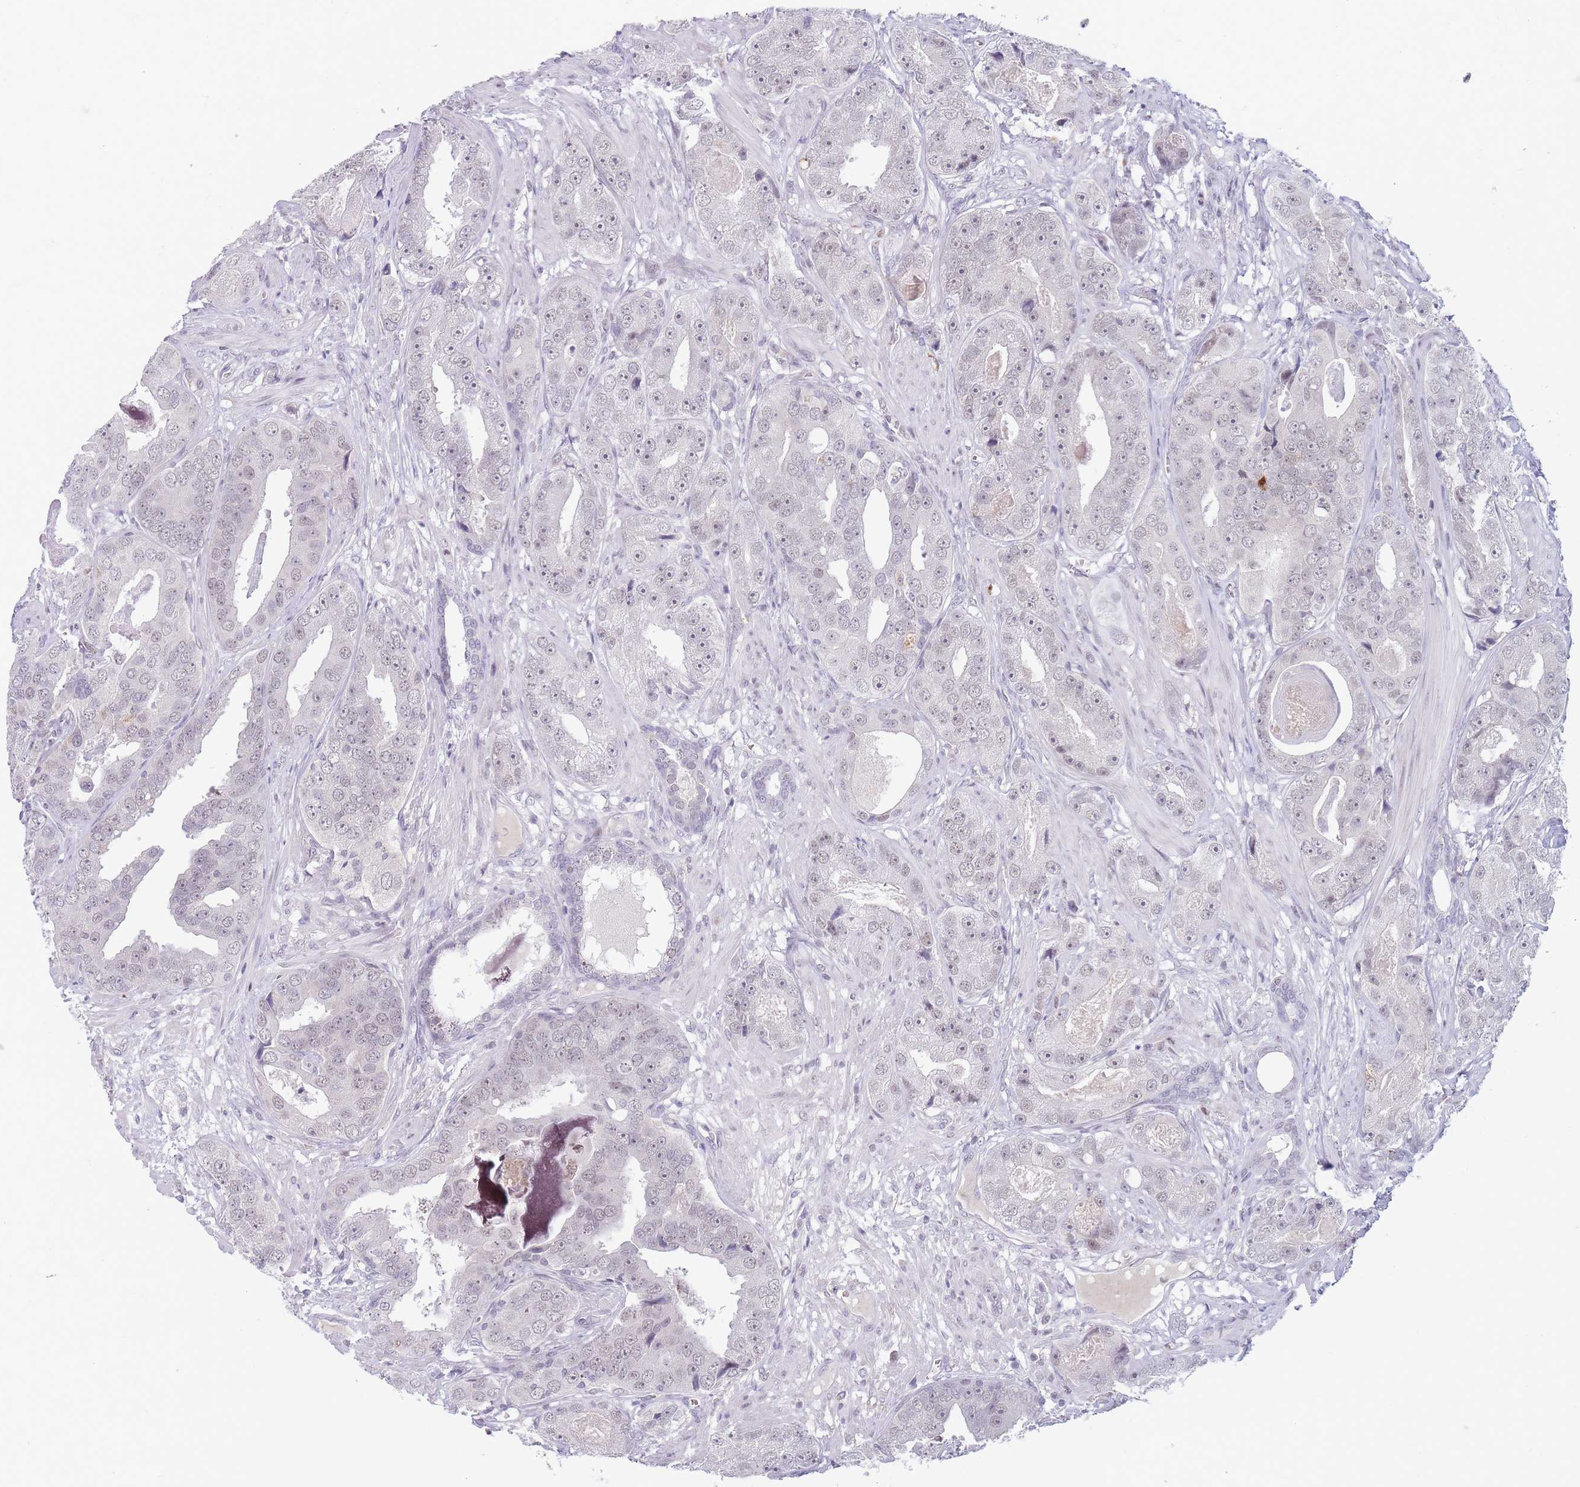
{"staining": {"intensity": "negative", "quantity": "none", "location": "none"}, "tissue": "prostate cancer", "cell_type": "Tumor cells", "image_type": "cancer", "snomed": [{"axis": "morphology", "description": "Adenocarcinoma, High grade"}, {"axis": "topography", "description": "Prostate"}], "caption": "Immunohistochemistry image of high-grade adenocarcinoma (prostate) stained for a protein (brown), which demonstrates no positivity in tumor cells.", "gene": "ARID3B", "patient": {"sex": "male", "age": 71}}